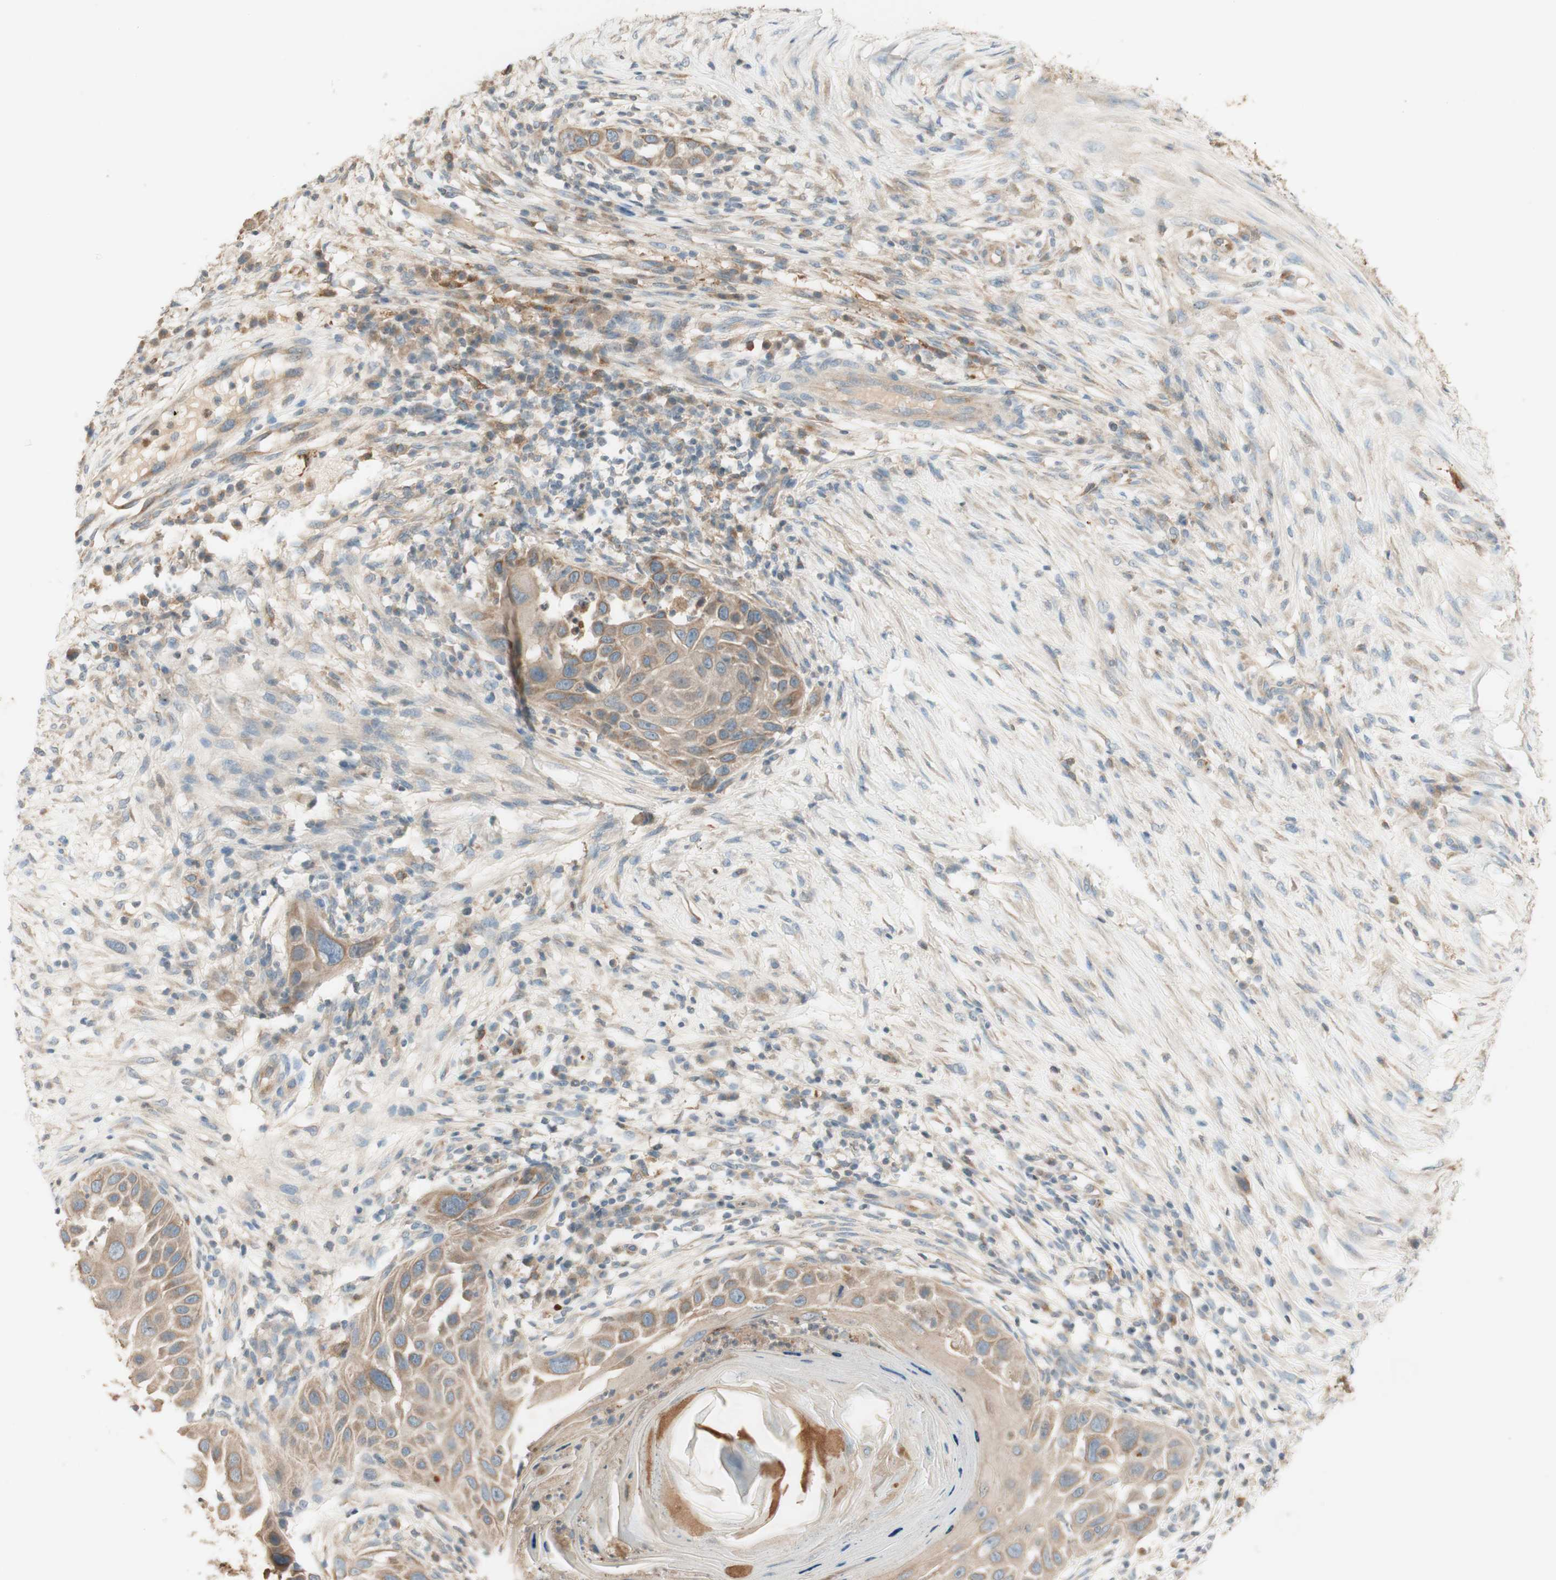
{"staining": {"intensity": "weak", "quantity": ">75%", "location": "cytoplasmic/membranous"}, "tissue": "skin cancer", "cell_type": "Tumor cells", "image_type": "cancer", "snomed": [{"axis": "morphology", "description": "Squamous cell carcinoma, NOS"}, {"axis": "topography", "description": "Skin"}], "caption": "This micrograph displays immunohistochemistry staining of squamous cell carcinoma (skin), with low weak cytoplasmic/membranous staining in approximately >75% of tumor cells.", "gene": "CLCN2", "patient": {"sex": "female", "age": 44}}